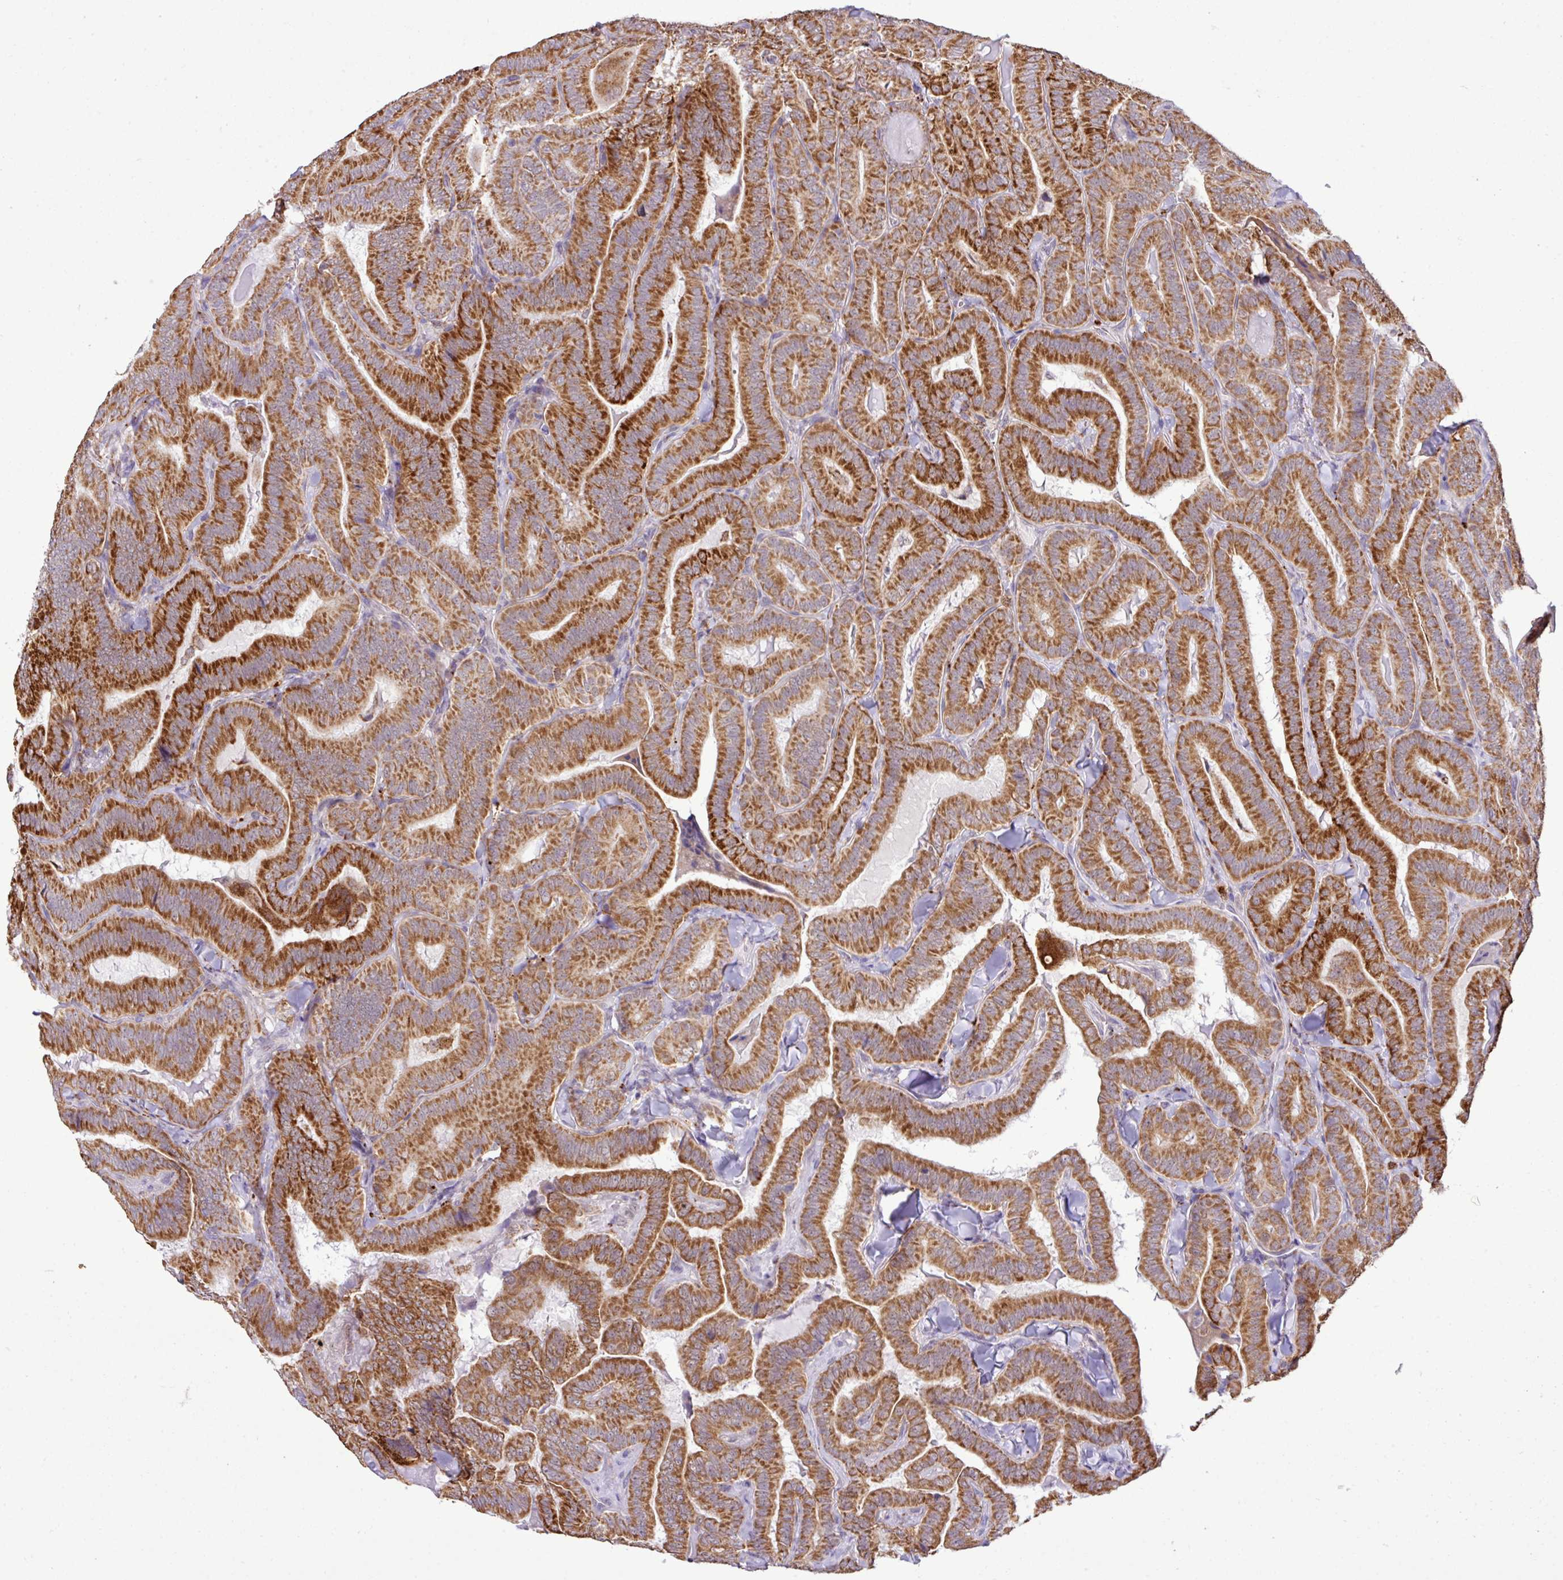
{"staining": {"intensity": "strong", "quantity": ">75%", "location": "cytoplasmic/membranous"}, "tissue": "thyroid cancer", "cell_type": "Tumor cells", "image_type": "cancer", "snomed": [{"axis": "morphology", "description": "Papillary adenocarcinoma, NOS"}, {"axis": "topography", "description": "Thyroid gland"}], "caption": "An image of thyroid cancer stained for a protein shows strong cytoplasmic/membranous brown staining in tumor cells.", "gene": "SGPP1", "patient": {"sex": "male", "age": 61}}